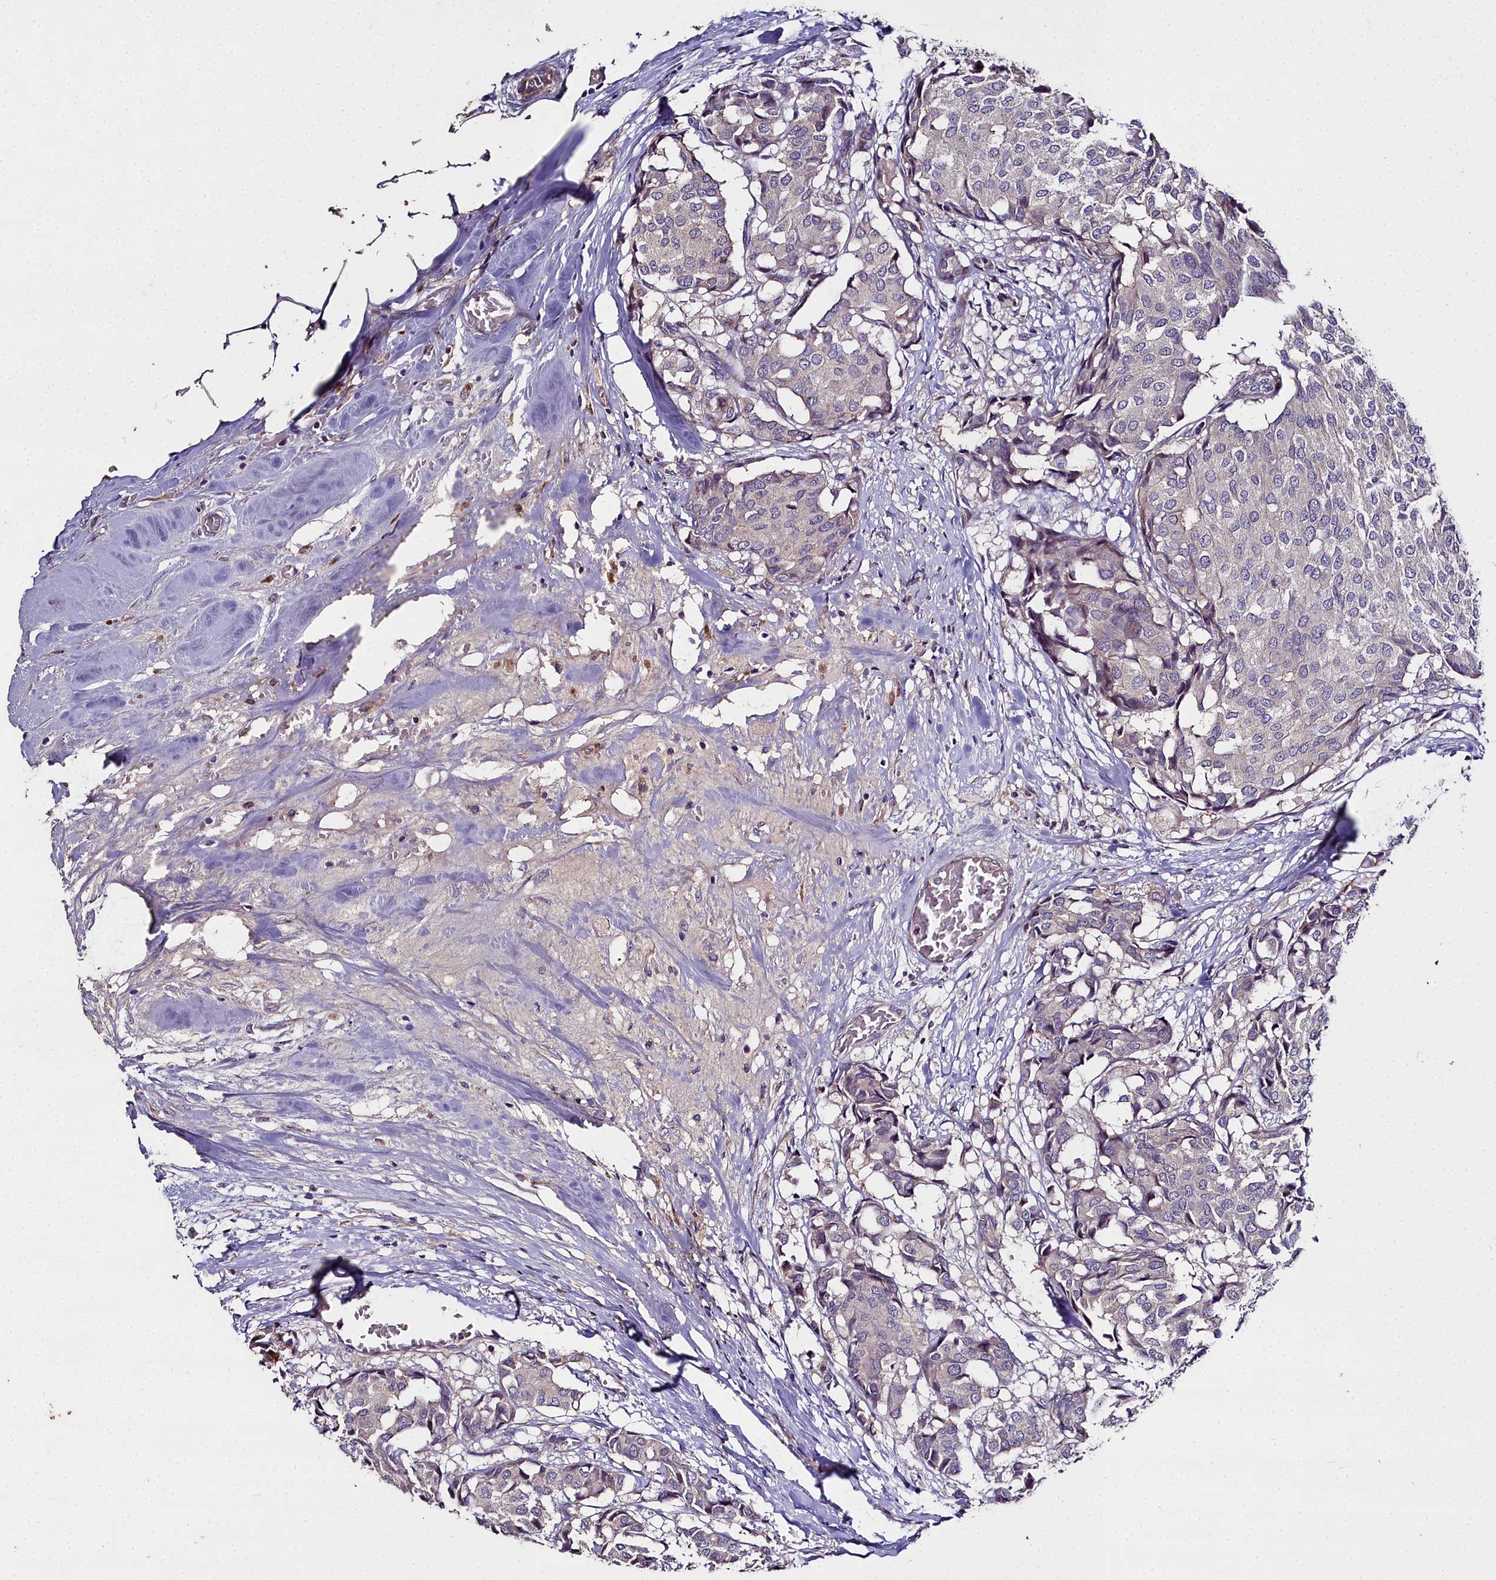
{"staining": {"intensity": "negative", "quantity": "none", "location": "none"}, "tissue": "breast cancer", "cell_type": "Tumor cells", "image_type": "cancer", "snomed": [{"axis": "morphology", "description": "Duct carcinoma"}, {"axis": "topography", "description": "Breast"}], "caption": "An IHC micrograph of intraductal carcinoma (breast) is shown. There is no staining in tumor cells of intraductal carcinoma (breast).", "gene": "NT5M", "patient": {"sex": "female", "age": 75}}